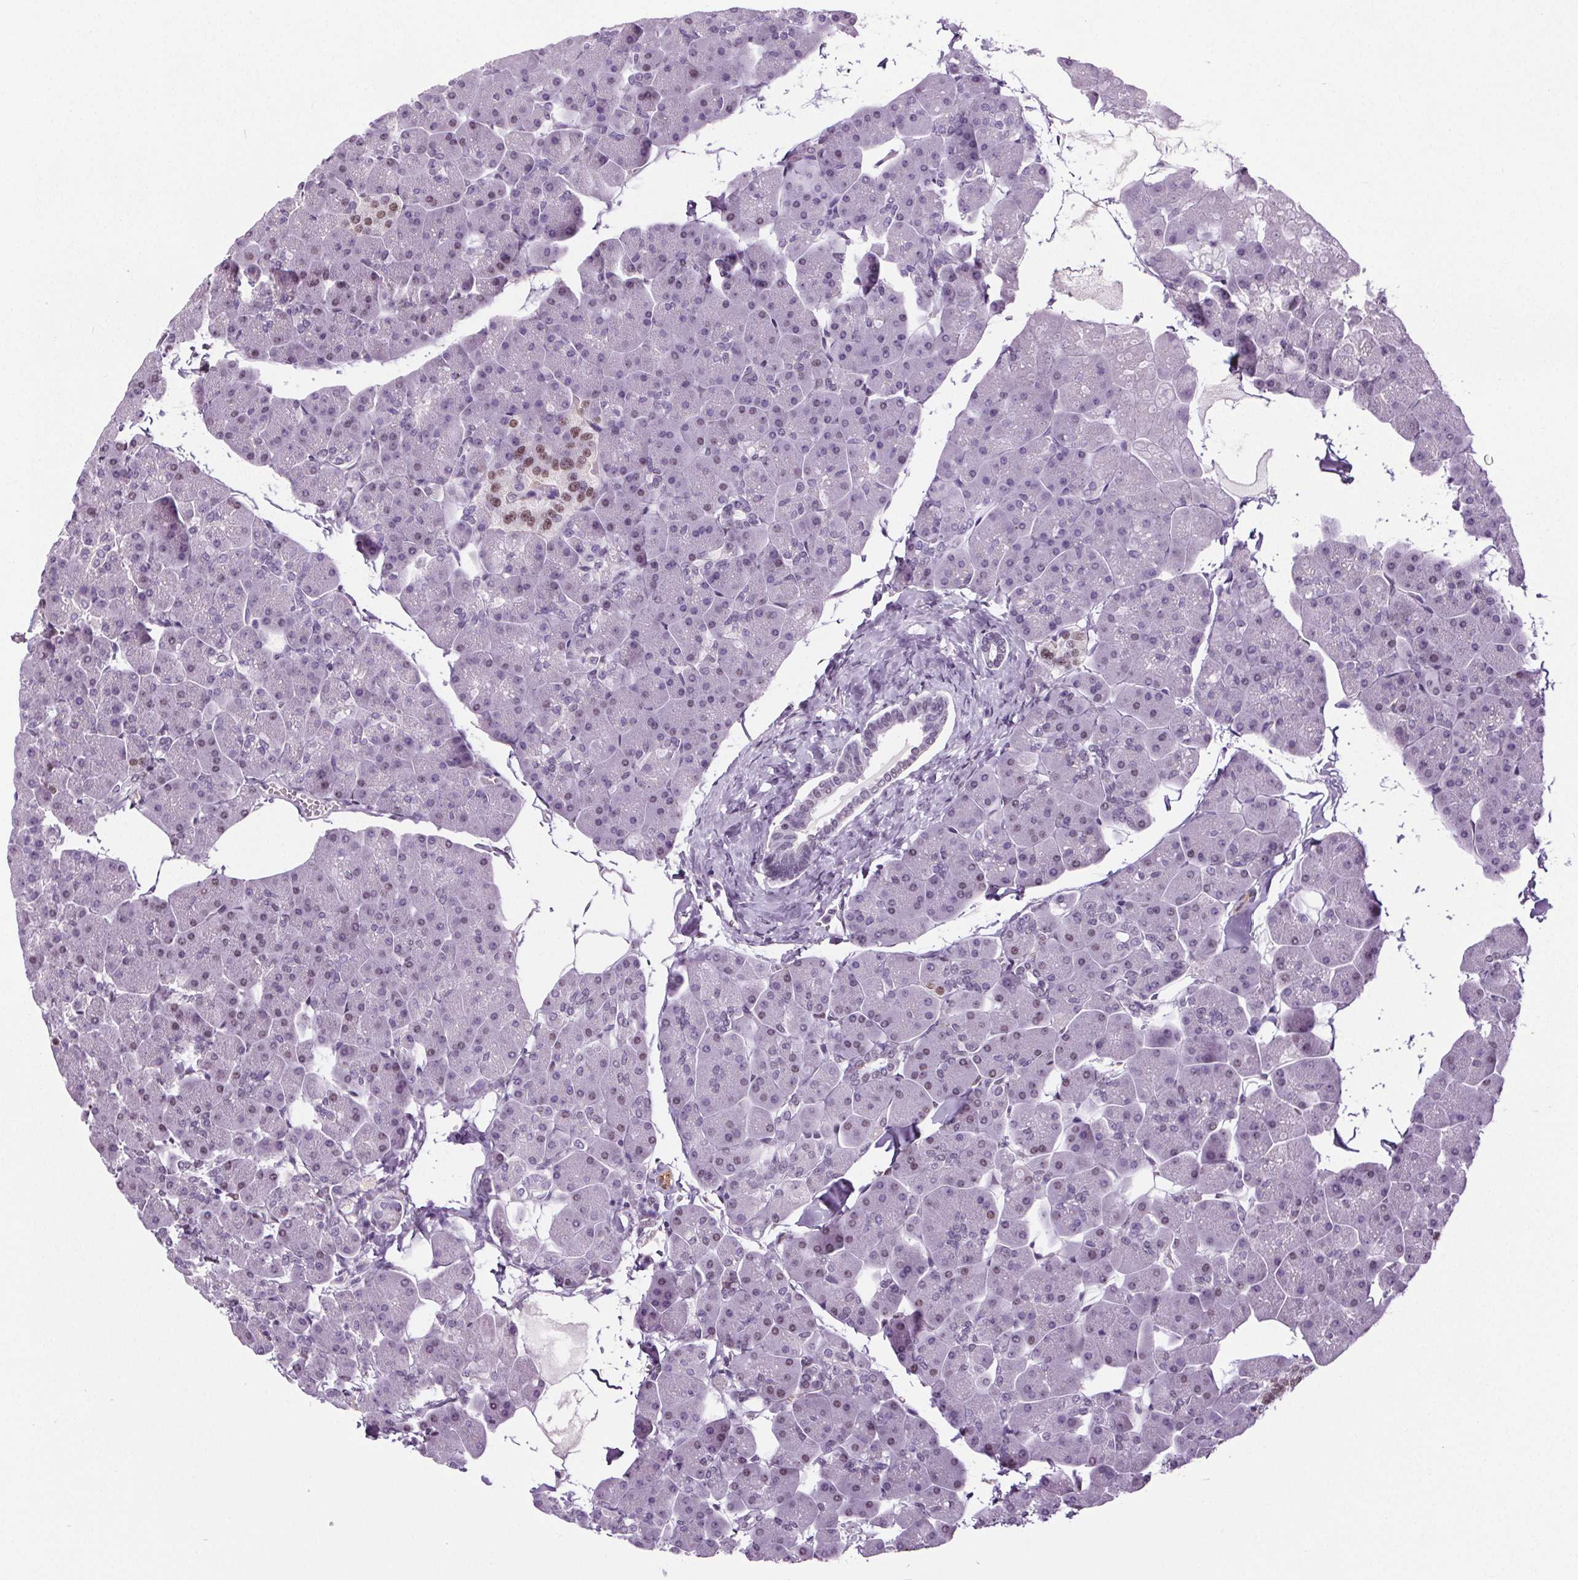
{"staining": {"intensity": "moderate", "quantity": "<25%", "location": "nuclear"}, "tissue": "pancreas", "cell_type": "Exocrine glandular cells", "image_type": "normal", "snomed": [{"axis": "morphology", "description": "Normal tissue, NOS"}, {"axis": "topography", "description": "Pancreas"}], "caption": "Exocrine glandular cells reveal low levels of moderate nuclear positivity in approximately <25% of cells in normal human pancreas.", "gene": "GP6", "patient": {"sex": "male", "age": 35}}